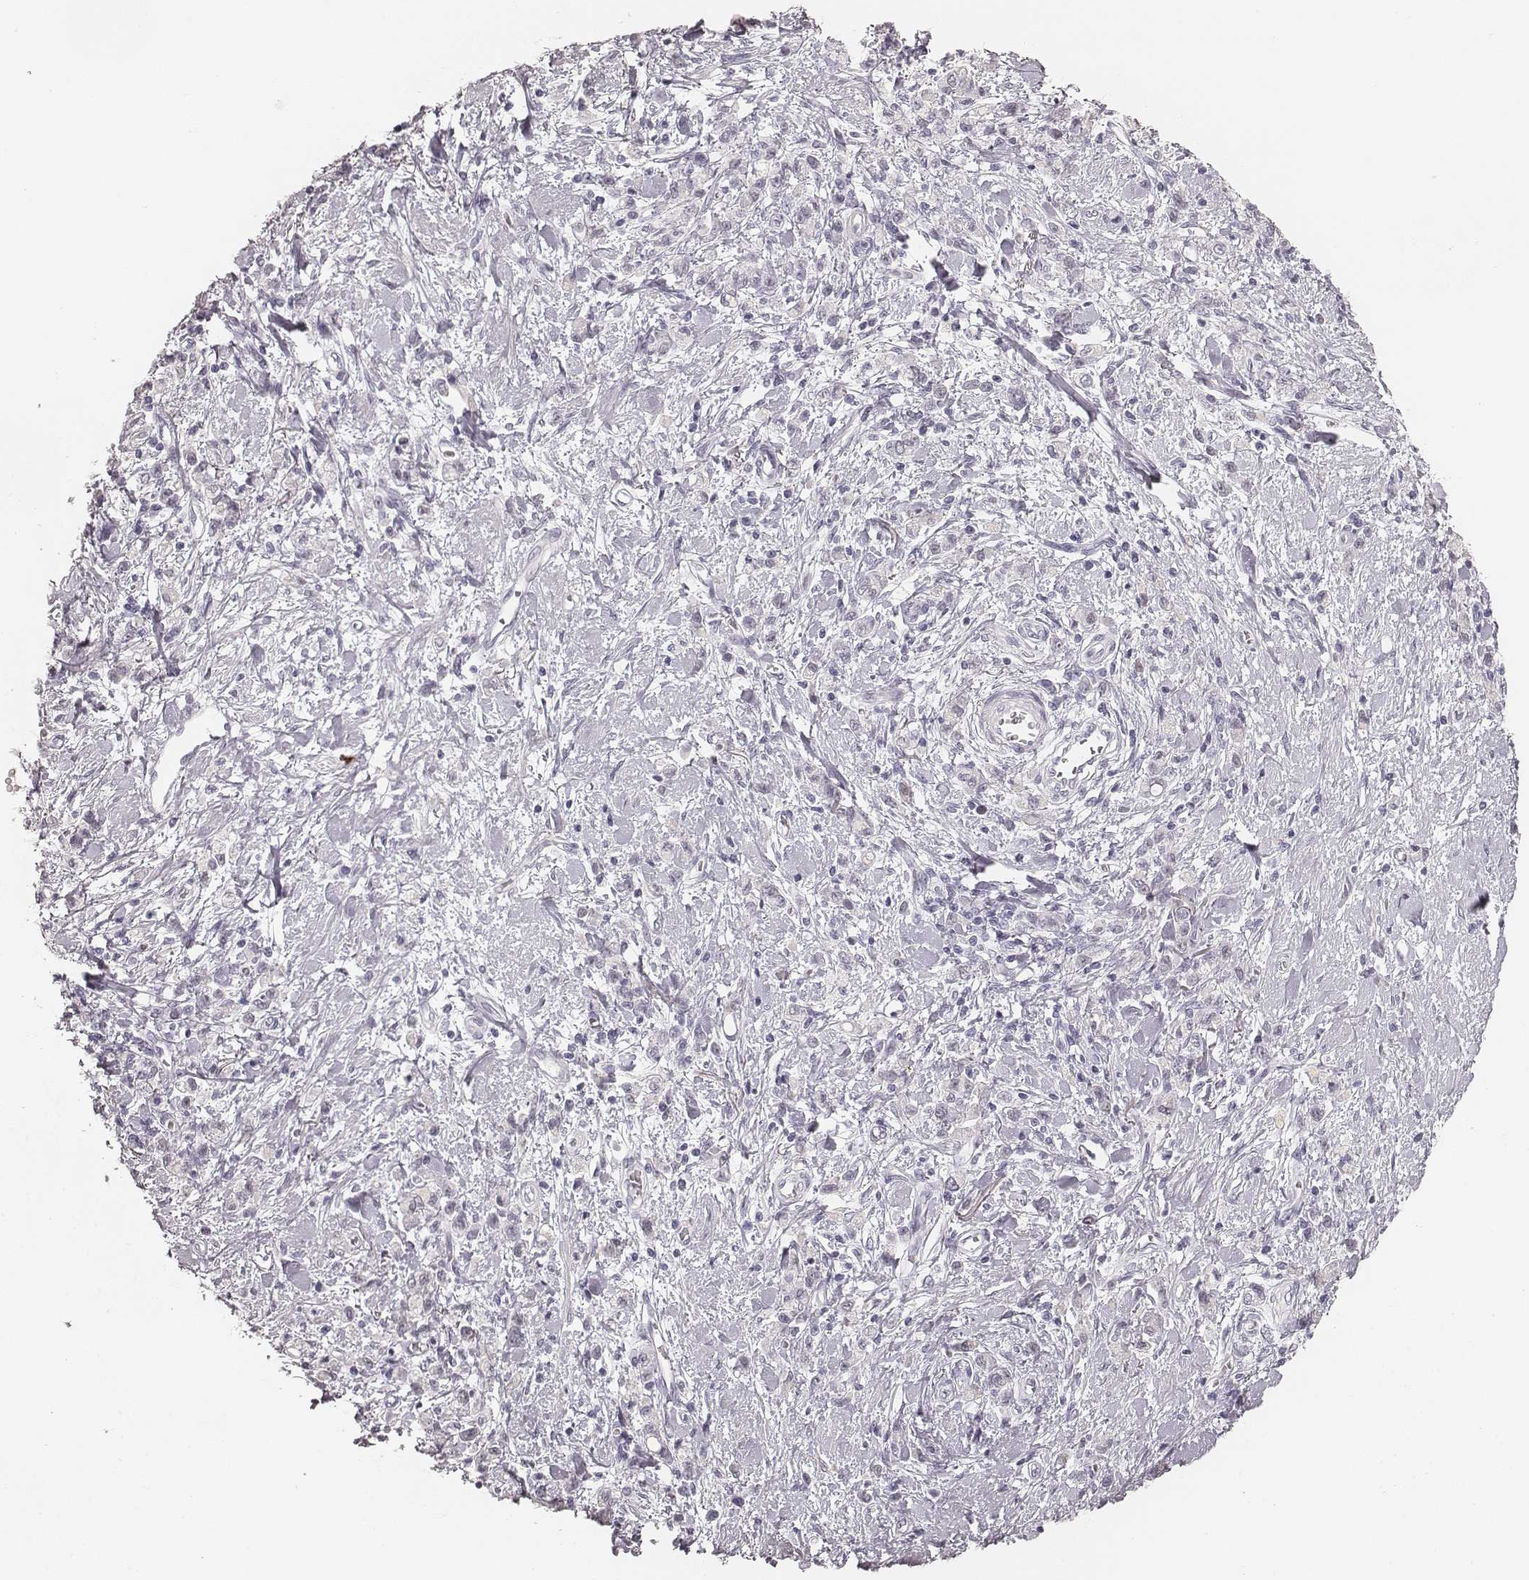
{"staining": {"intensity": "negative", "quantity": "none", "location": "none"}, "tissue": "stomach cancer", "cell_type": "Tumor cells", "image_type": "cancer", "snomed": [{"axis": "morphology", "description": "Adenocarcinoma, NOS"}, {"axis": "topography", "description": "Stomach"}], "caption": "Tumor cells are negative for brown protein staining in adenocarcinoma (stomach).", "gene": "HNF4G", "patient": {"sex": "male", "age": 77}}